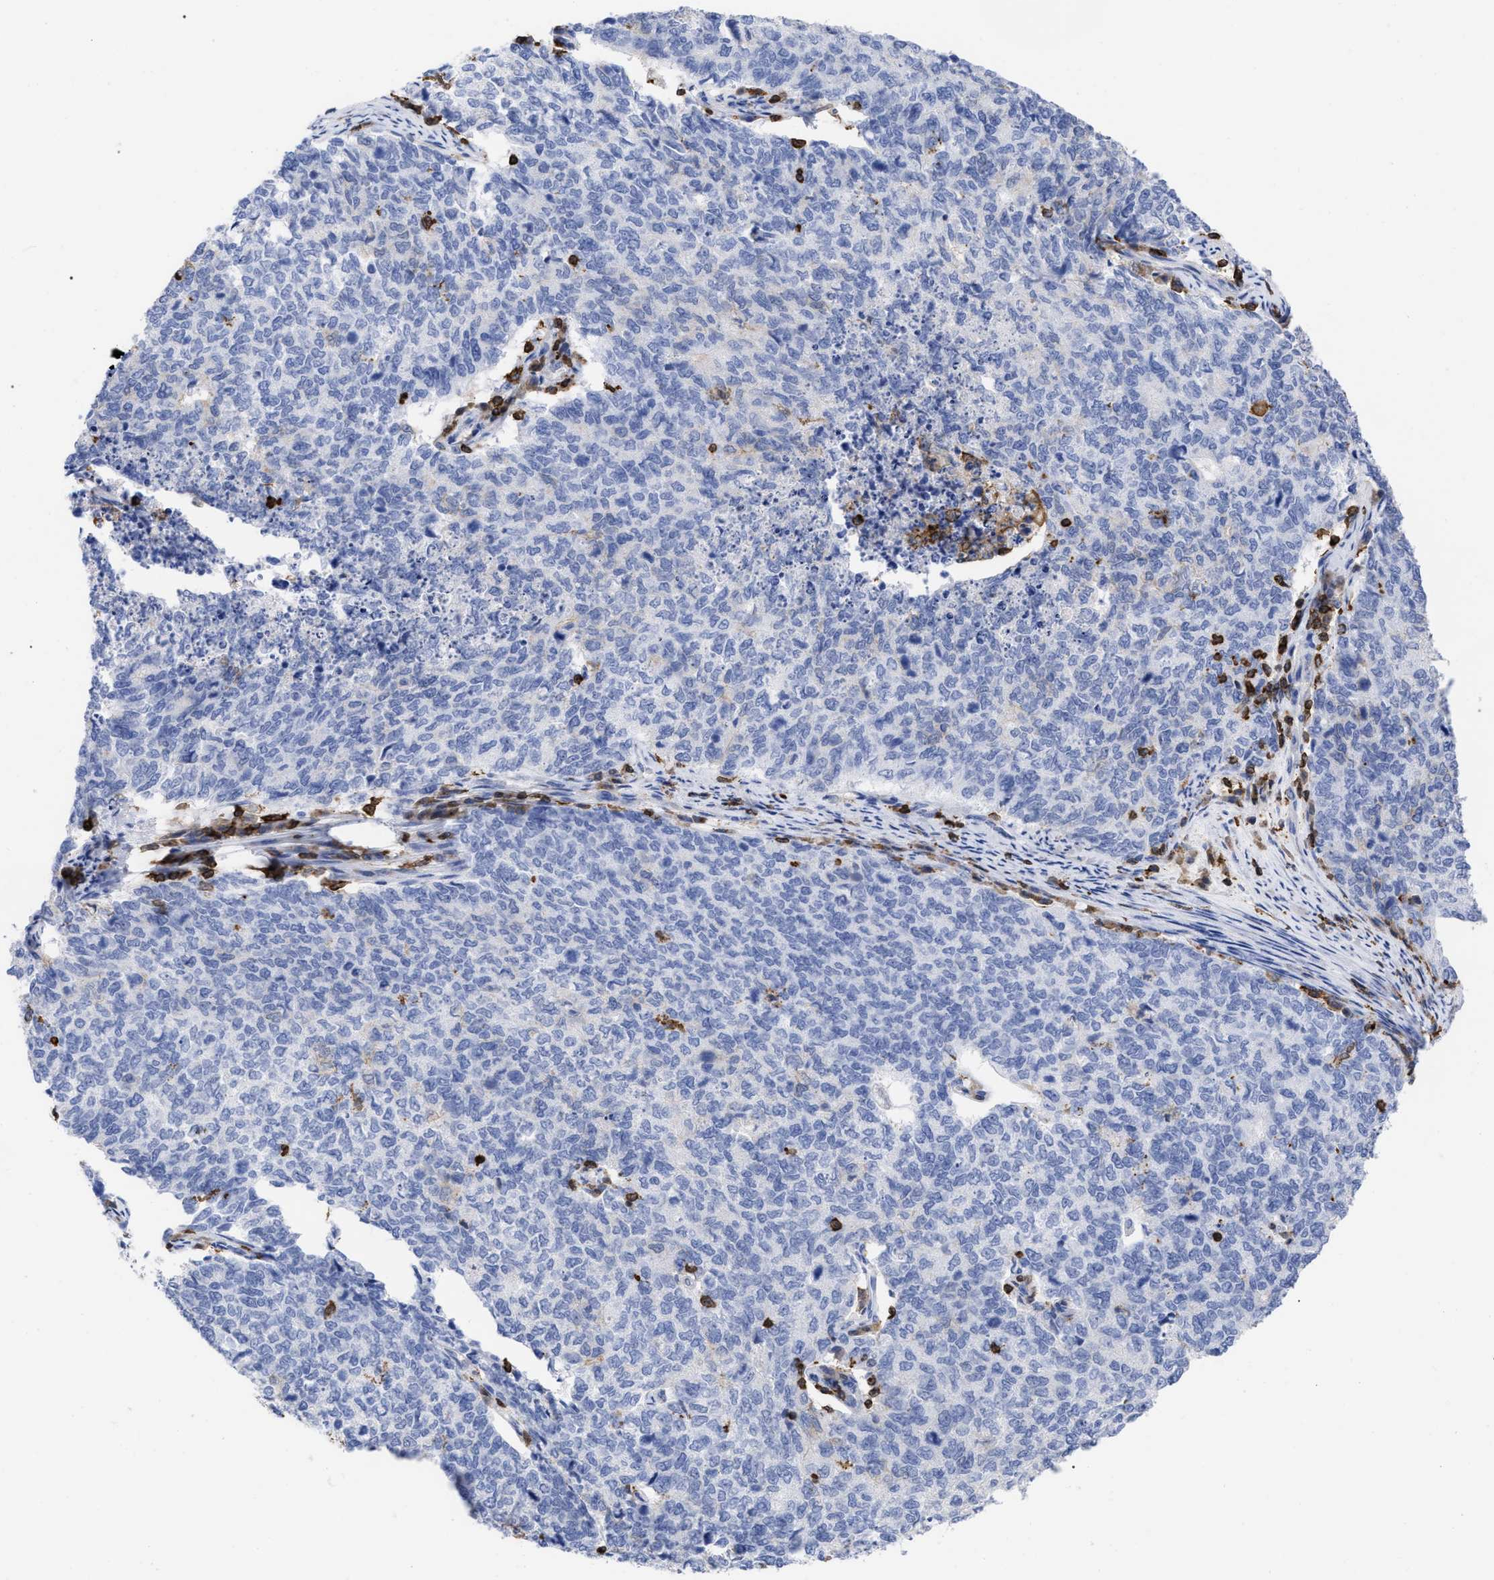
{"staining": {"intensity": "weak", "quantity": "<25%", "location": "cytoplasmic/membranous"}, "tissue": "cervical cancer", "cell_type": "Tumor cells", "image_type": "cancer", "snomed": [{"axis": "morphology", "description": "Squamous cell carcinoma, NOS"}, {"axis": "topography", "description": "Cervix"}], "caption": "Human cervical cancer (squamous cell carcinoma) stained for a protein using immunohistochemistry reveals no positivity in tumor cells.", "gene": "HCLS1", "patient": {"sex": "female", "age": 63}}